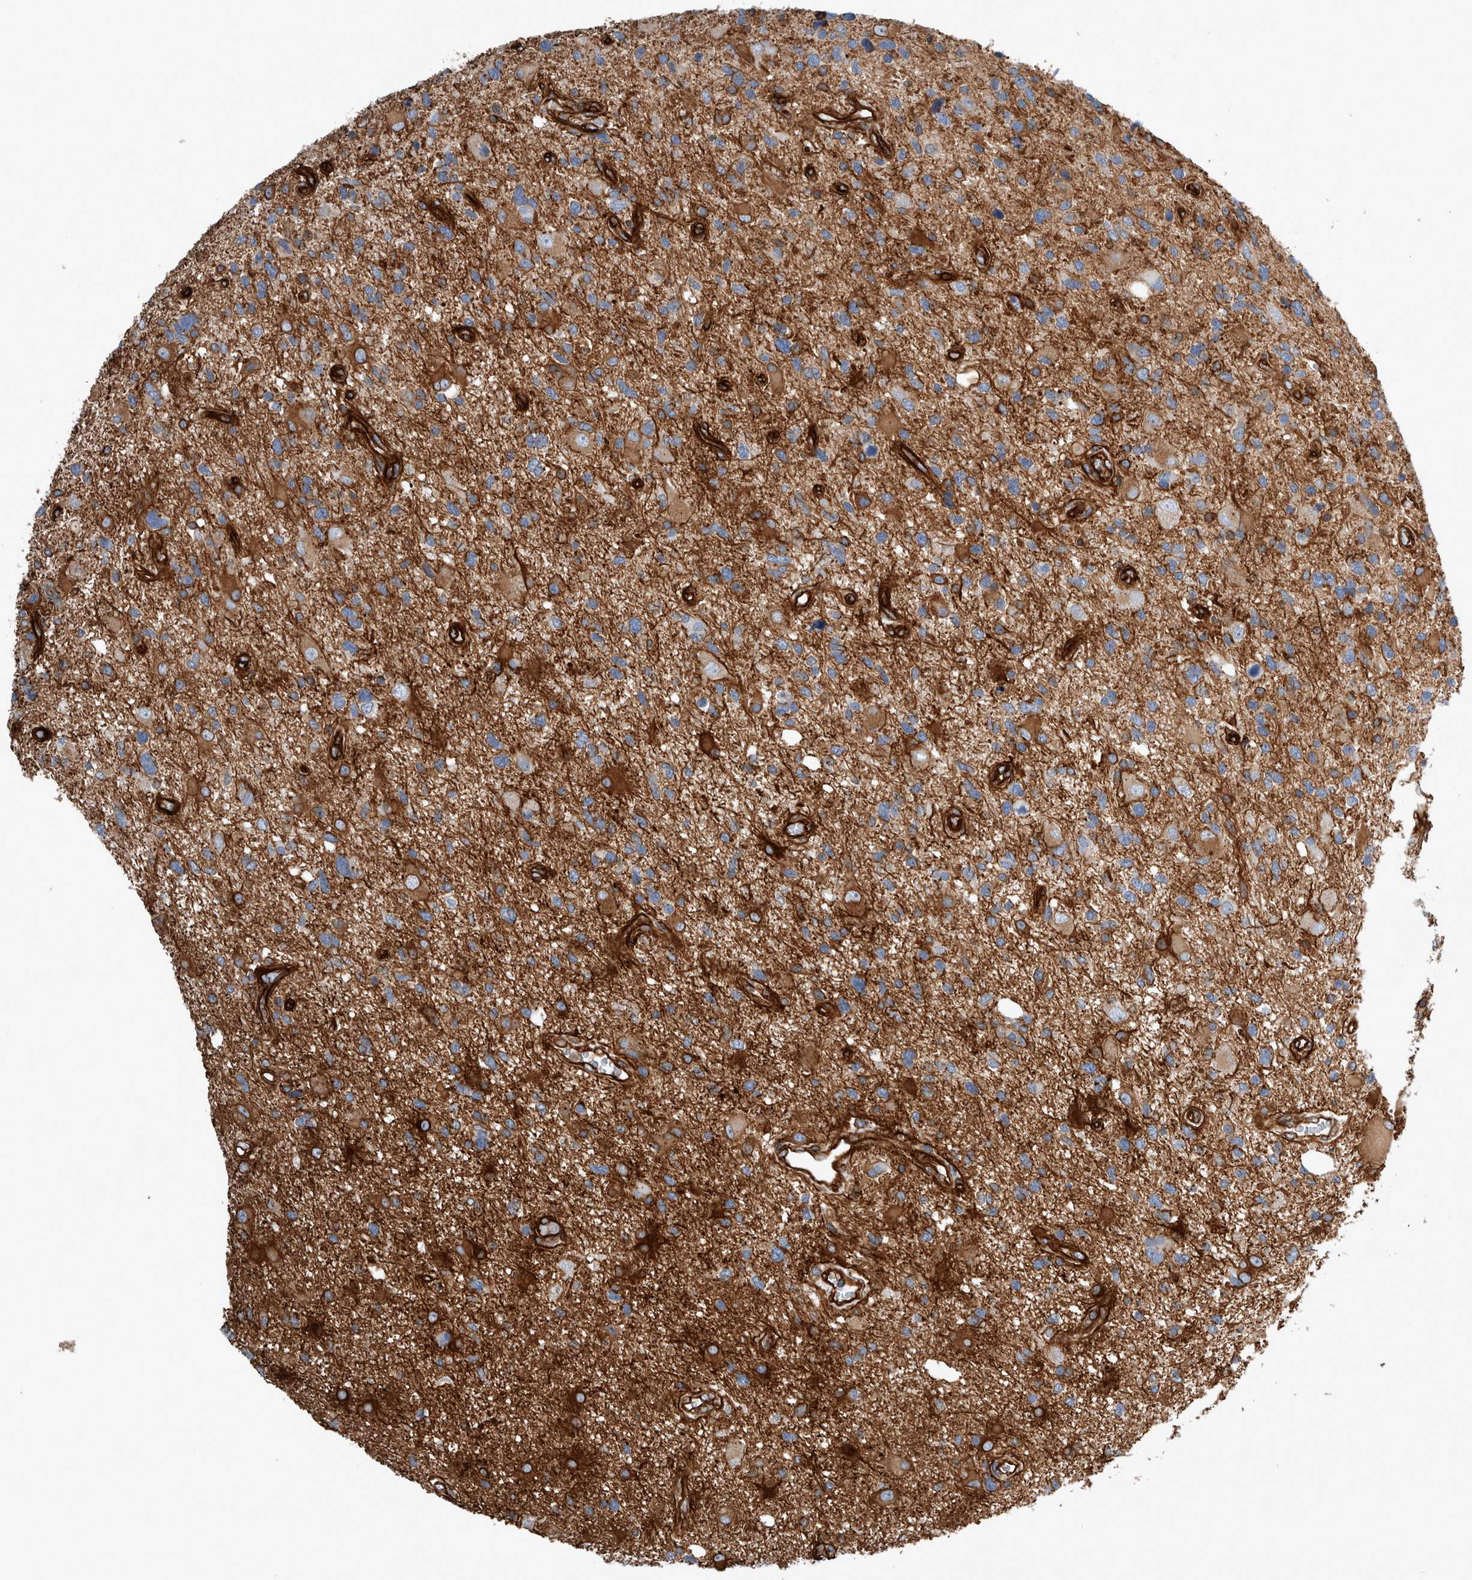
{"staining": {"intensity": "strong", "quantity": "25%-75%", "location": "cytoplasmic/membranous"}, "tissue": "glioma", "cell_type": "Tumor cells", "image_type": "cancer", "snomed": [{"axis": "morphology", "description": "Glioma, malignant, High grade"}, {"axis": "topography", "description": "Brain"}], "caption": "This histopathology image shows immunohistochemistry (IHC) staining of human malignant high-grade glioma, with high strong cytoplasmic/membranous positivity in about 25%-75% of tumor cells.", "gene": "PLEC", "patient": {"sex": "male", "age": 33}}